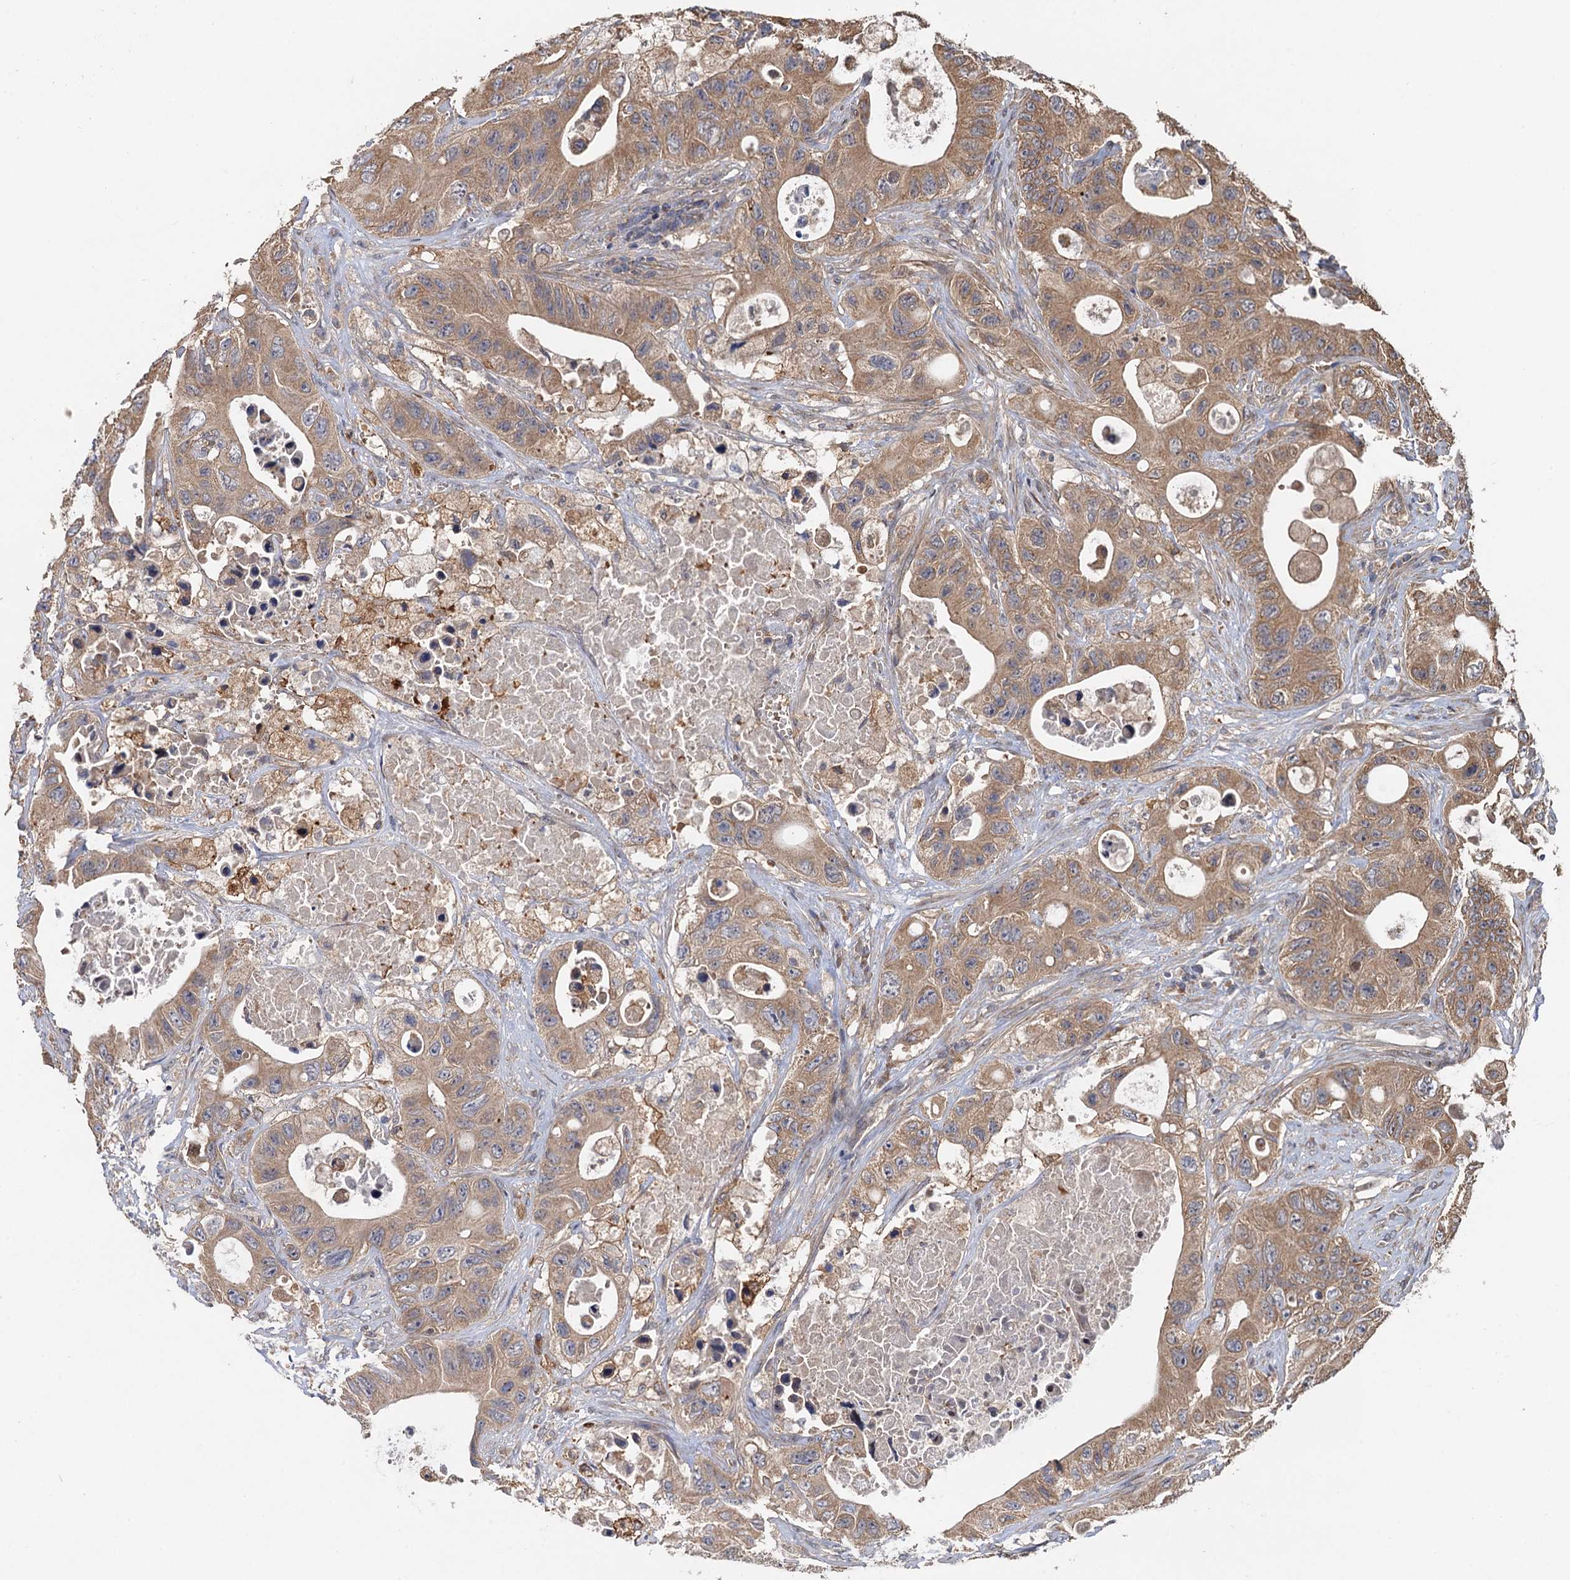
{"staining": {"intensity": "moderate", "quantity": ">75%", "location": "cytoplasmic/membranous"}, "tissue": "colorectal cancer", "cell_type": "Tumor cells", "image_type": "cancer", "snomed": [{"axis": "morphology", "description": "Adenocarcinoma, NOS"}, {"axis": "topography", "description": "Colon"}], "caption": "There is medium levels of moderate cytoplasmic/membranous staining in tumor cells of colorectal cancer, as demonstrated by immunohistochemical staining (brown color).", "gene": "SNX32", "patient": {"sex": "female", "age": 46}}